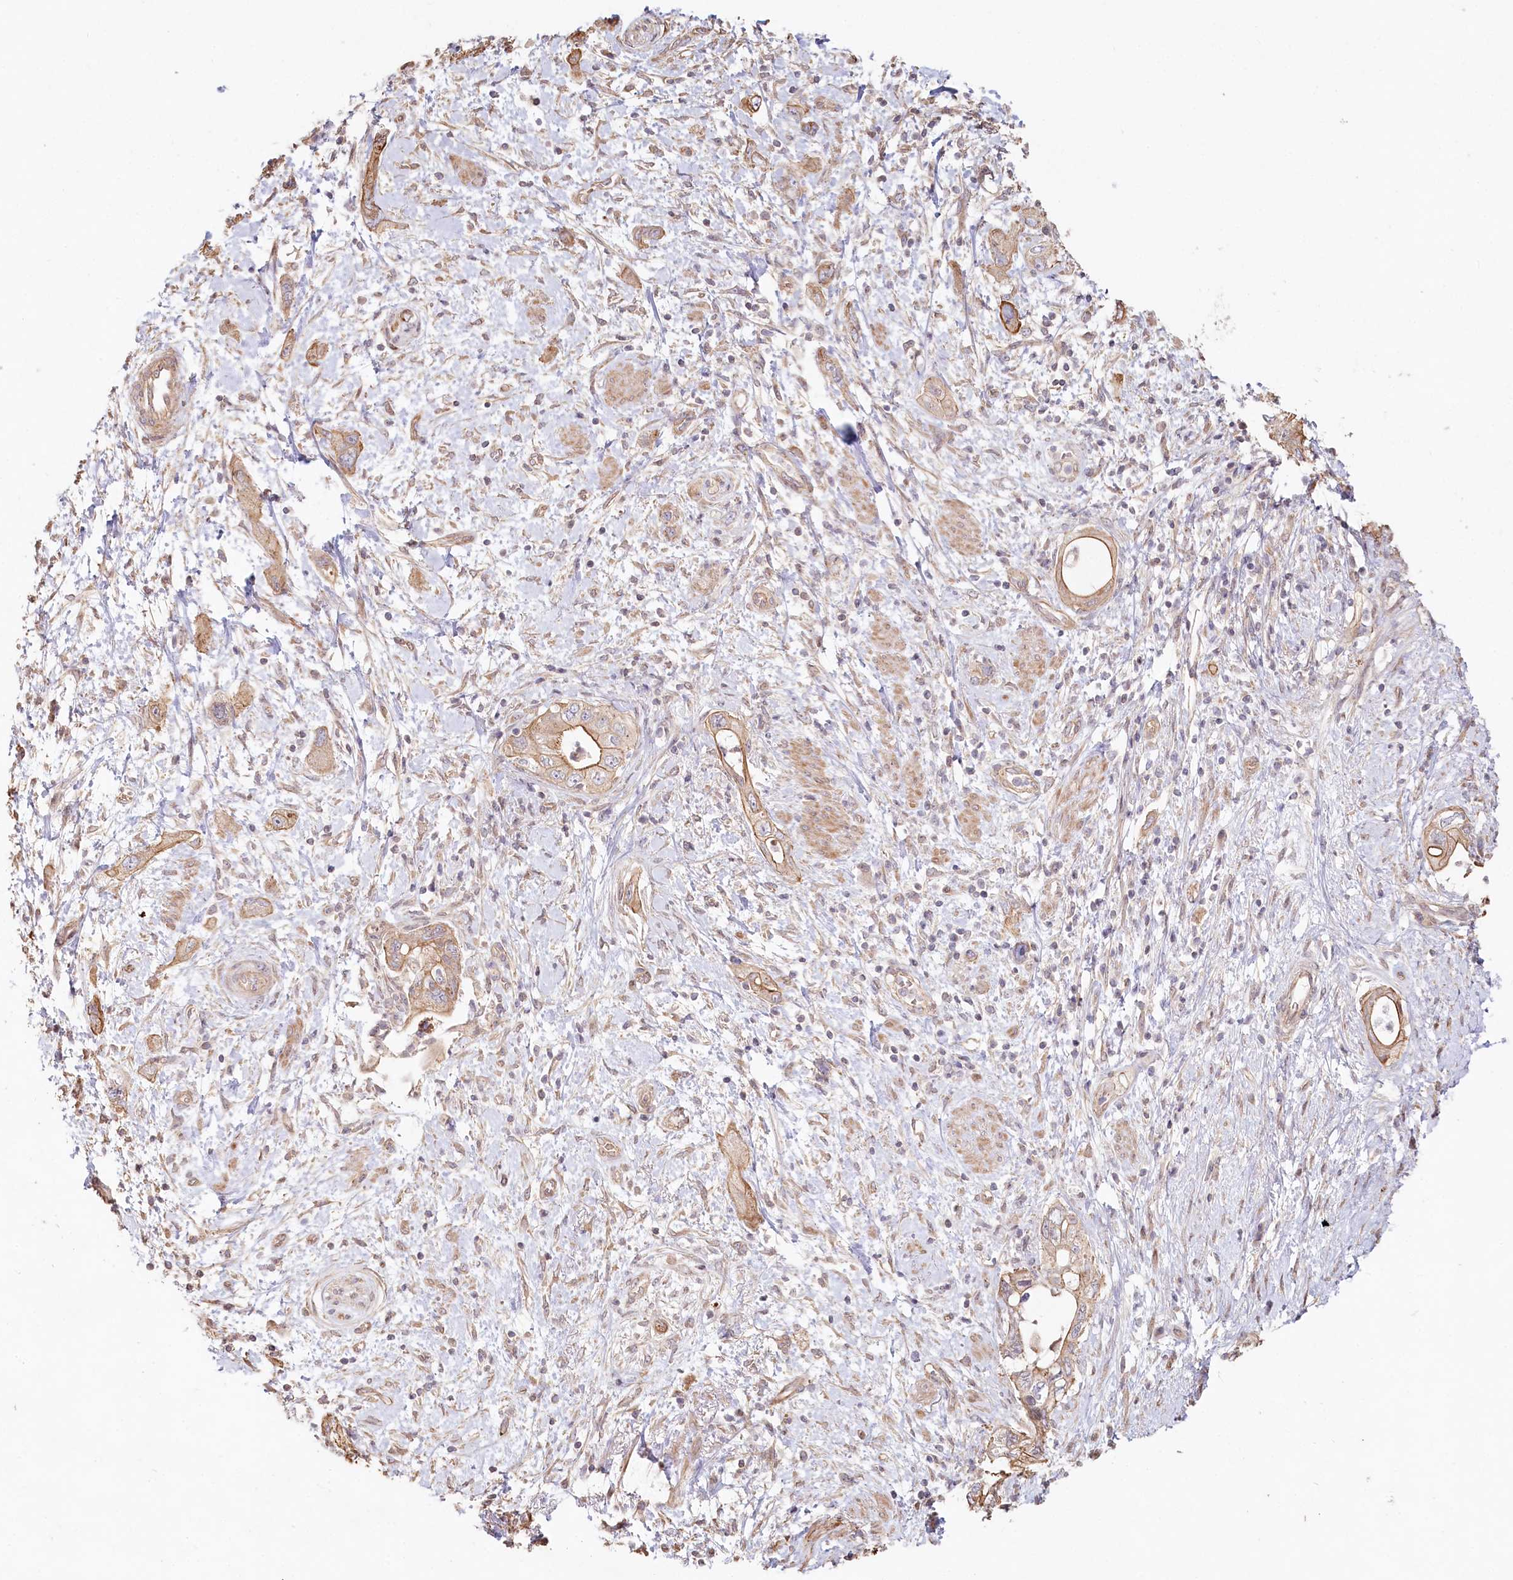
{"staining": {"intensity": "moderate", "quantity": ">75%", "location": "cytoplasmic/membranous"}, "tissue": "pancreatic cancer", "cell_type": "Tumor cells", "image_type": "cancer", "snomed": [{"axis": "morphology", "description": "Adenocarcinoma, NOS"}, {"axis": "topography", "description": "Pancreas"}], "caption": "Tumor cells demonstrate moderate cytoplasmic/membranous positivity in approximately >75% of cells in adenocarcinoma (pancreatic).", "gene": "TCHP", "patient": {"sex": "female", "age": 73}}